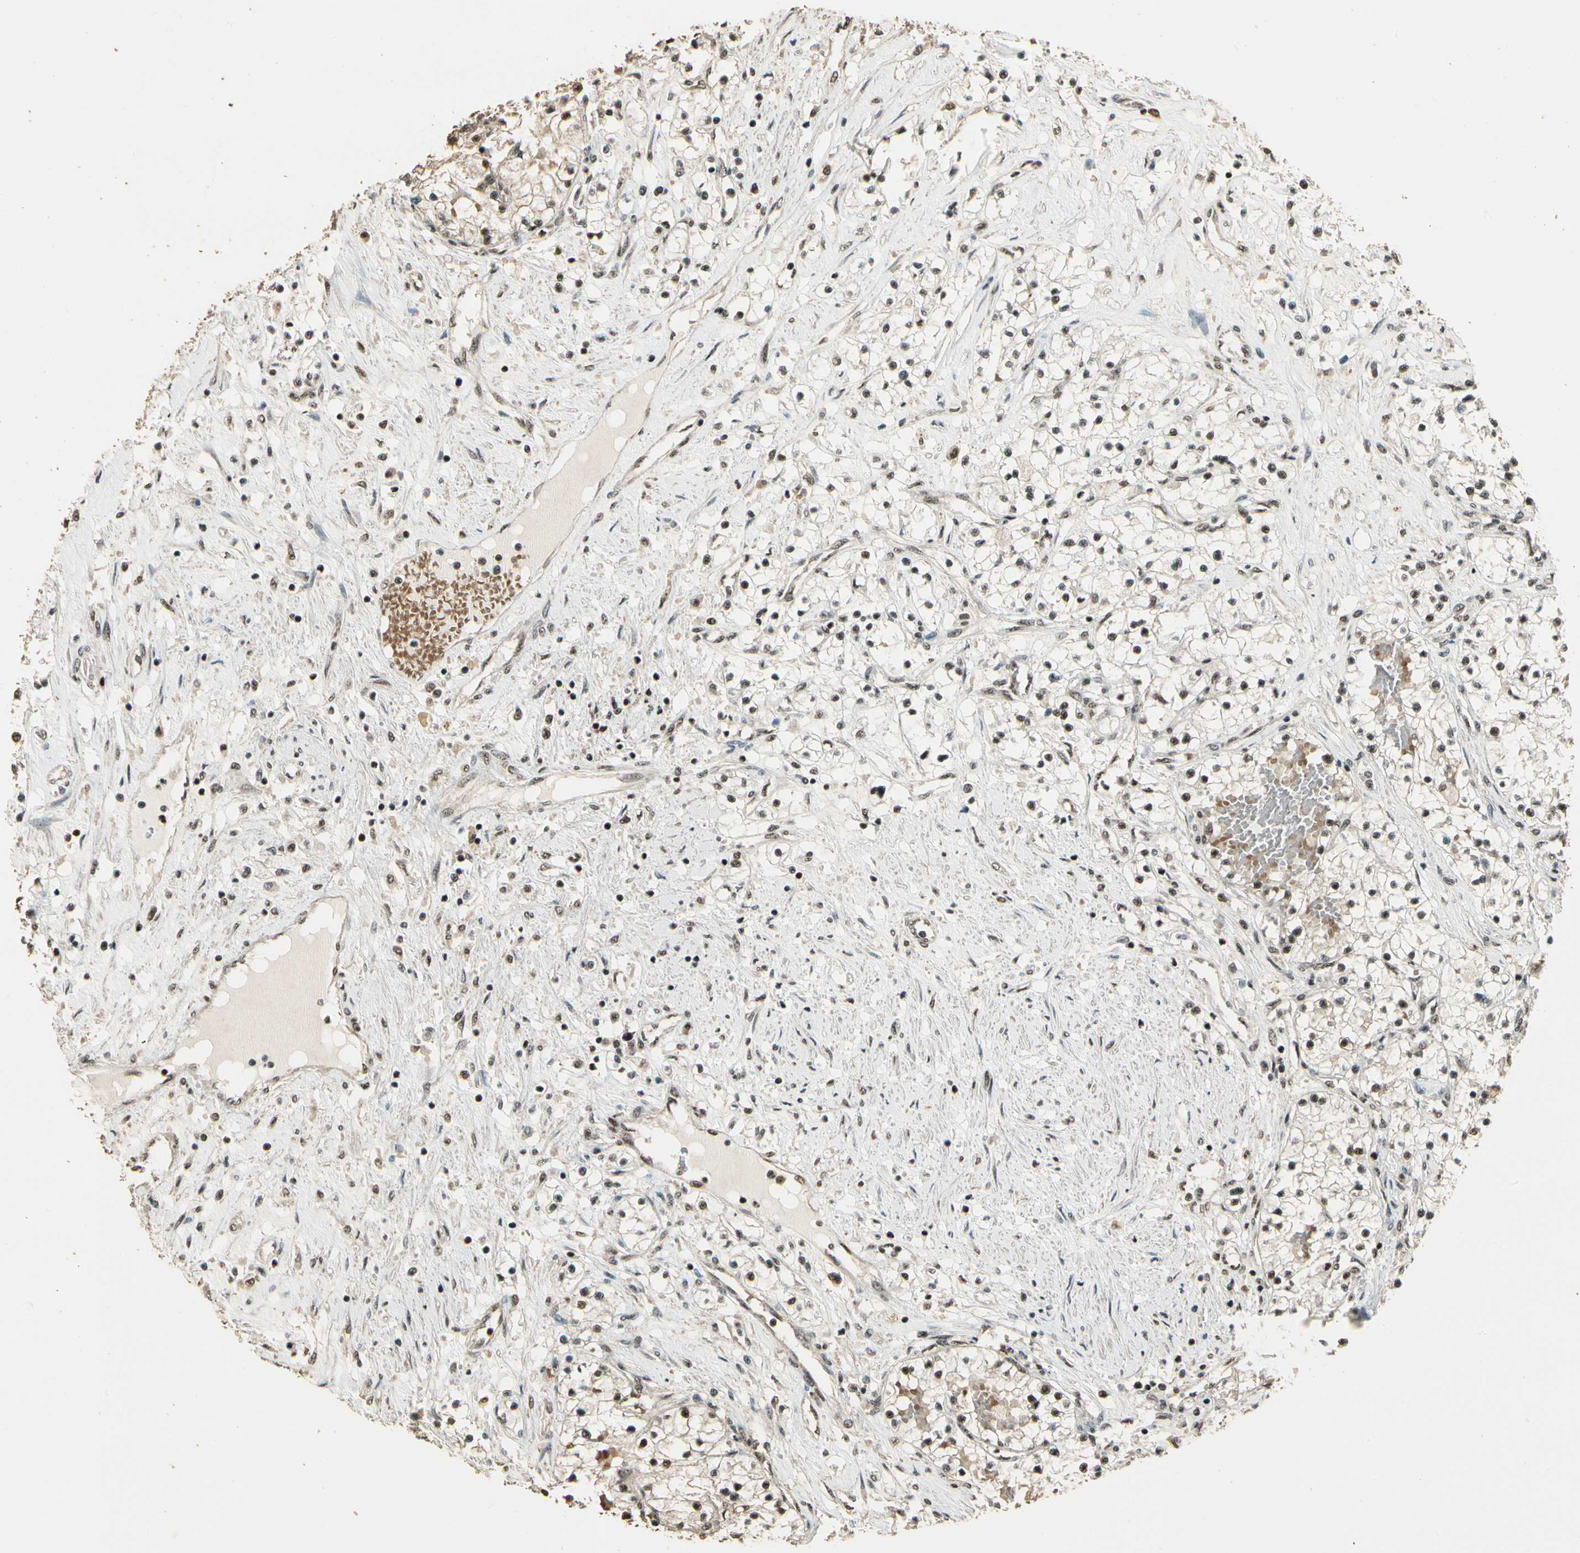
{"staining": {"intensity": "moderate", "quantity": ">75%", "location": "nuclear"}, "tissue": "renal cancer", "cell_type": "Tumor cells", "image_type": "cancer", "snomed": [{"axis": "morphology", "description": "Adenocarcinoma, NOS"}, {"axis": "topography", "description": "Kidney"}], "caption": "A brown stain labels moderate nuclear positivity of a protein in human renal cancer (adenocarcinoma) tumor cells. (DAB (3,3'-diaminobenzidine) IHC, brown staining for protein, blue staining for nuclei).", "gene": "RBM25", "patient": {"sex": "male", "age": 68}}